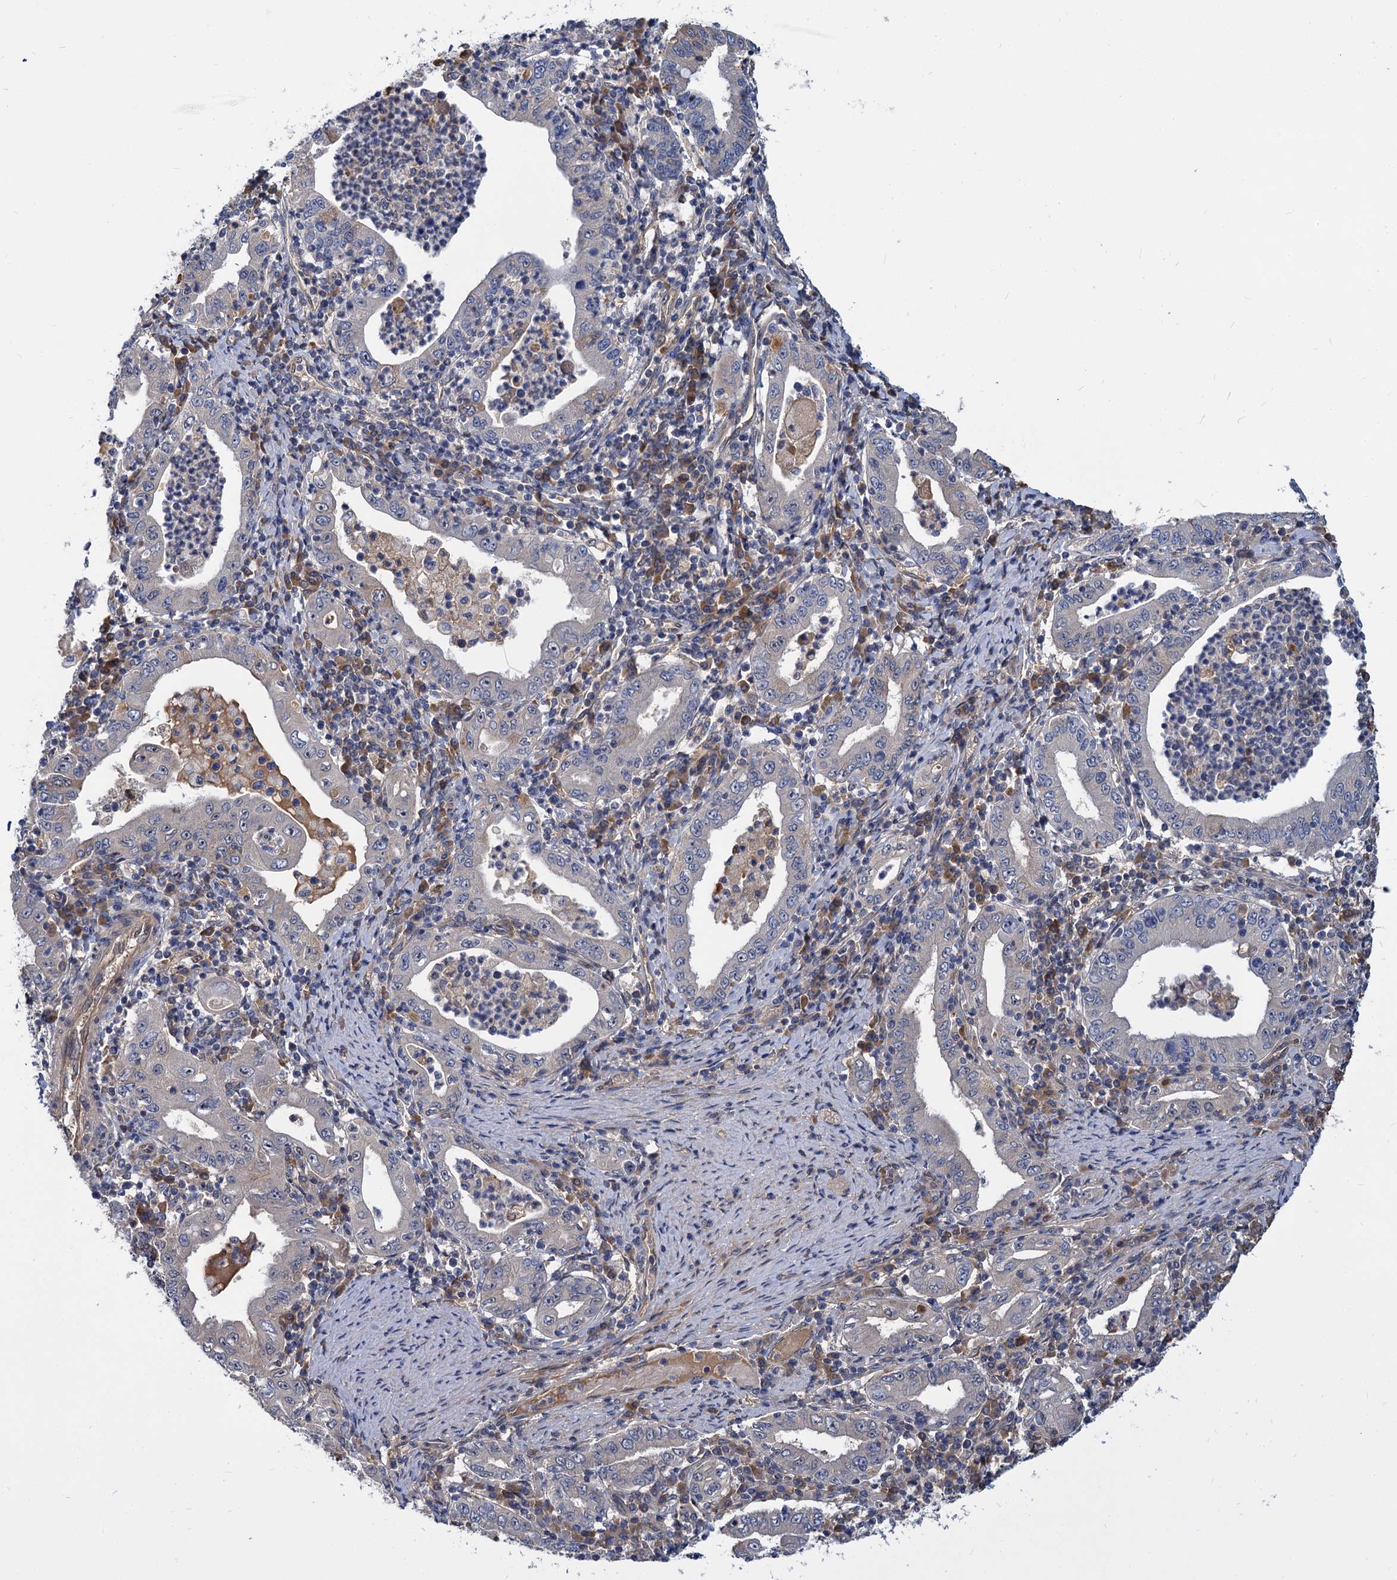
{"staining": {"intensity": "weak", "quantity": "<25%", "location": "cytoplasmic/membranous"}, "tissue": "stomach cancer", "cell_type": "Tumor cells", "image_type": "cancer", "snomed": [{"axis": "morphology", "description": "Normal tissue, NOS"}, {"axis": "morphology", "description": "Adenocarcinoma, NOS"}, {"axis": "topography", "description": "Esophagus"}, {"axis": "topography", "description": "Stomach, upper"}, {"axis": "topography", "description": "Peripheral nerve tissue"}], "caption": "Stomach adenocarcinoma stained for a protein using immunohistochemistry demonstrates no positivity tumor cells.", "gene": "SNX15", "patient": {"sex": "male", "age": 62}}